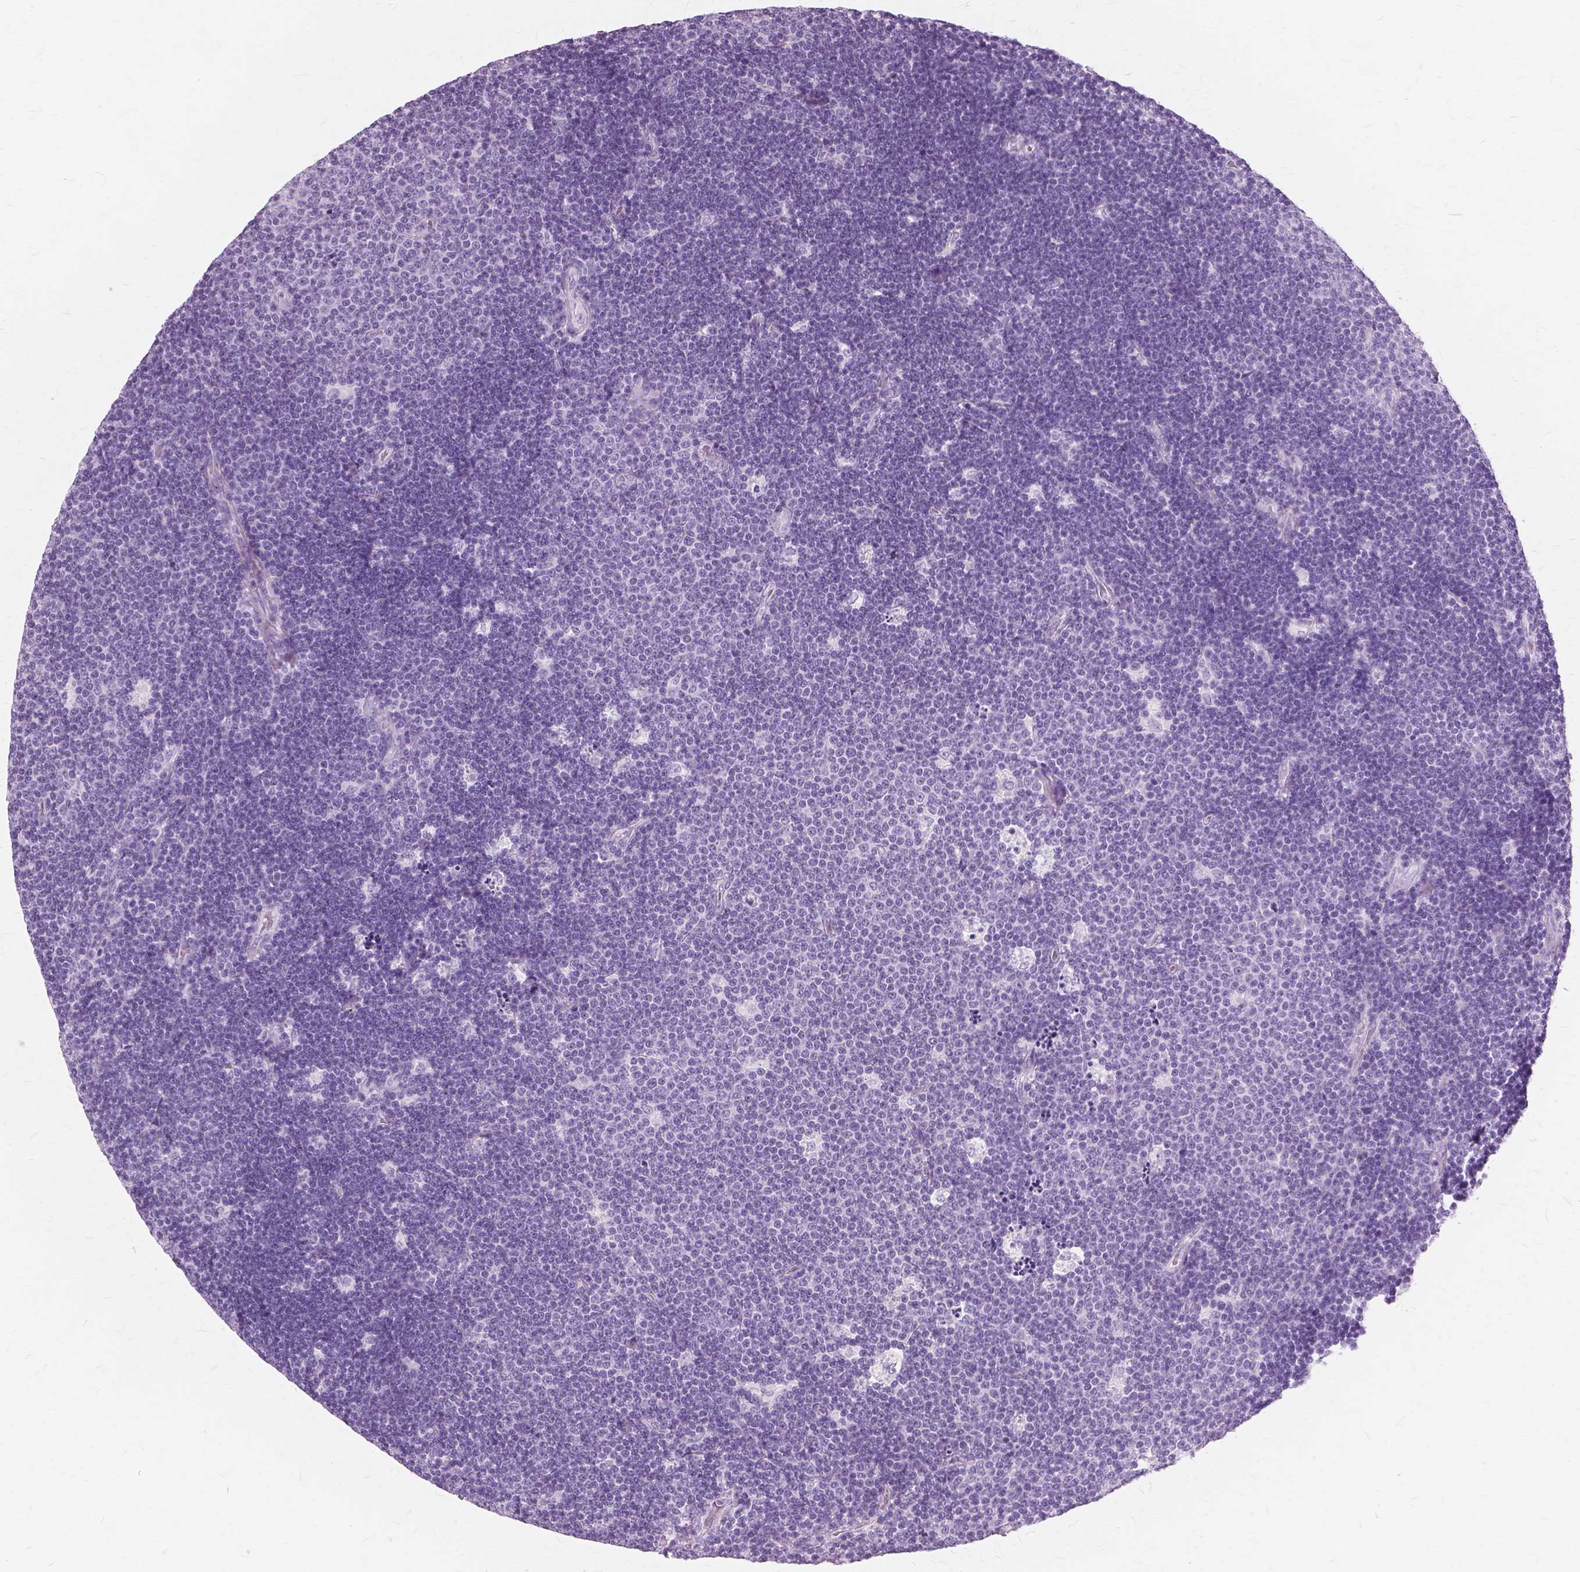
{"staining": {"intensity": "negative", "quantity": "none", "location": "none"}, "tissue": "lymphoma", "cell_type": "Tumor cells", "image_type": "cancer", "snomed": [{"axis": "morphology", "description": "Malignant lymphoma, non-Hodgkin's type, Low grade"}, {"axis": "topography", "description": "Brain"}], "caption": "Protein analysis of lymphoma reveals no significant expression in tumor cells.", "gene": "SFTPD", "patient": {"sex": "female", "age": 66}}